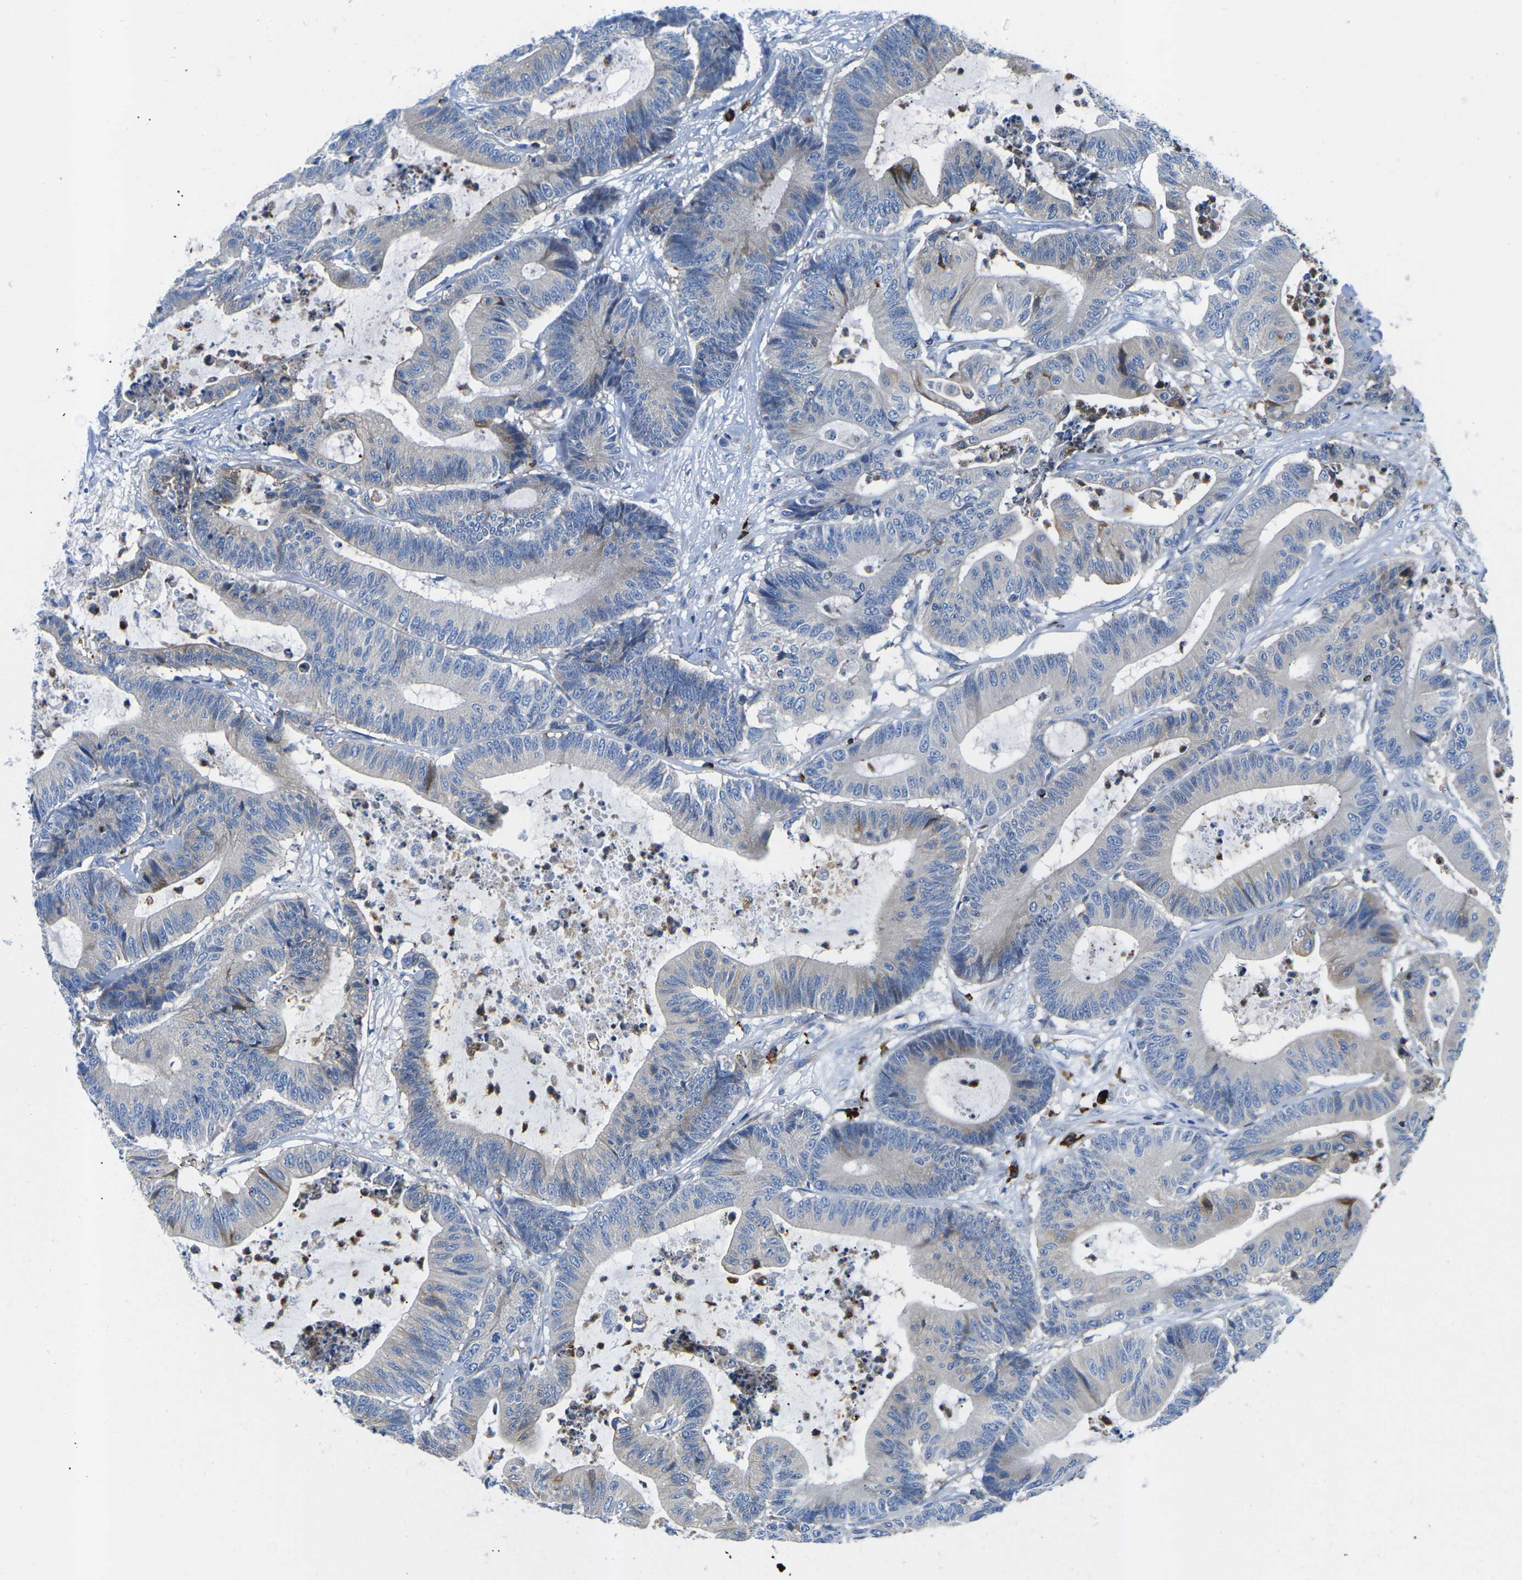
{"staining": {"intensity": "negative", "quantity": "none", "location": "none"}, "tissue": "colorectal cancer", "cell_type": "Tumor cells", "image_type": "cancer", "snomed": [{"axis": "morphology", "description": "Adenocarcinoma, NOS"}, {"axis": "topography", "description": "Colon"}], "caption": "Immunohistochemical staining of colorectal cancer demonstrates no significant expression in tumor cells.", "gene": "MC4R", "patient": {"sex": "female", "age": 84}}